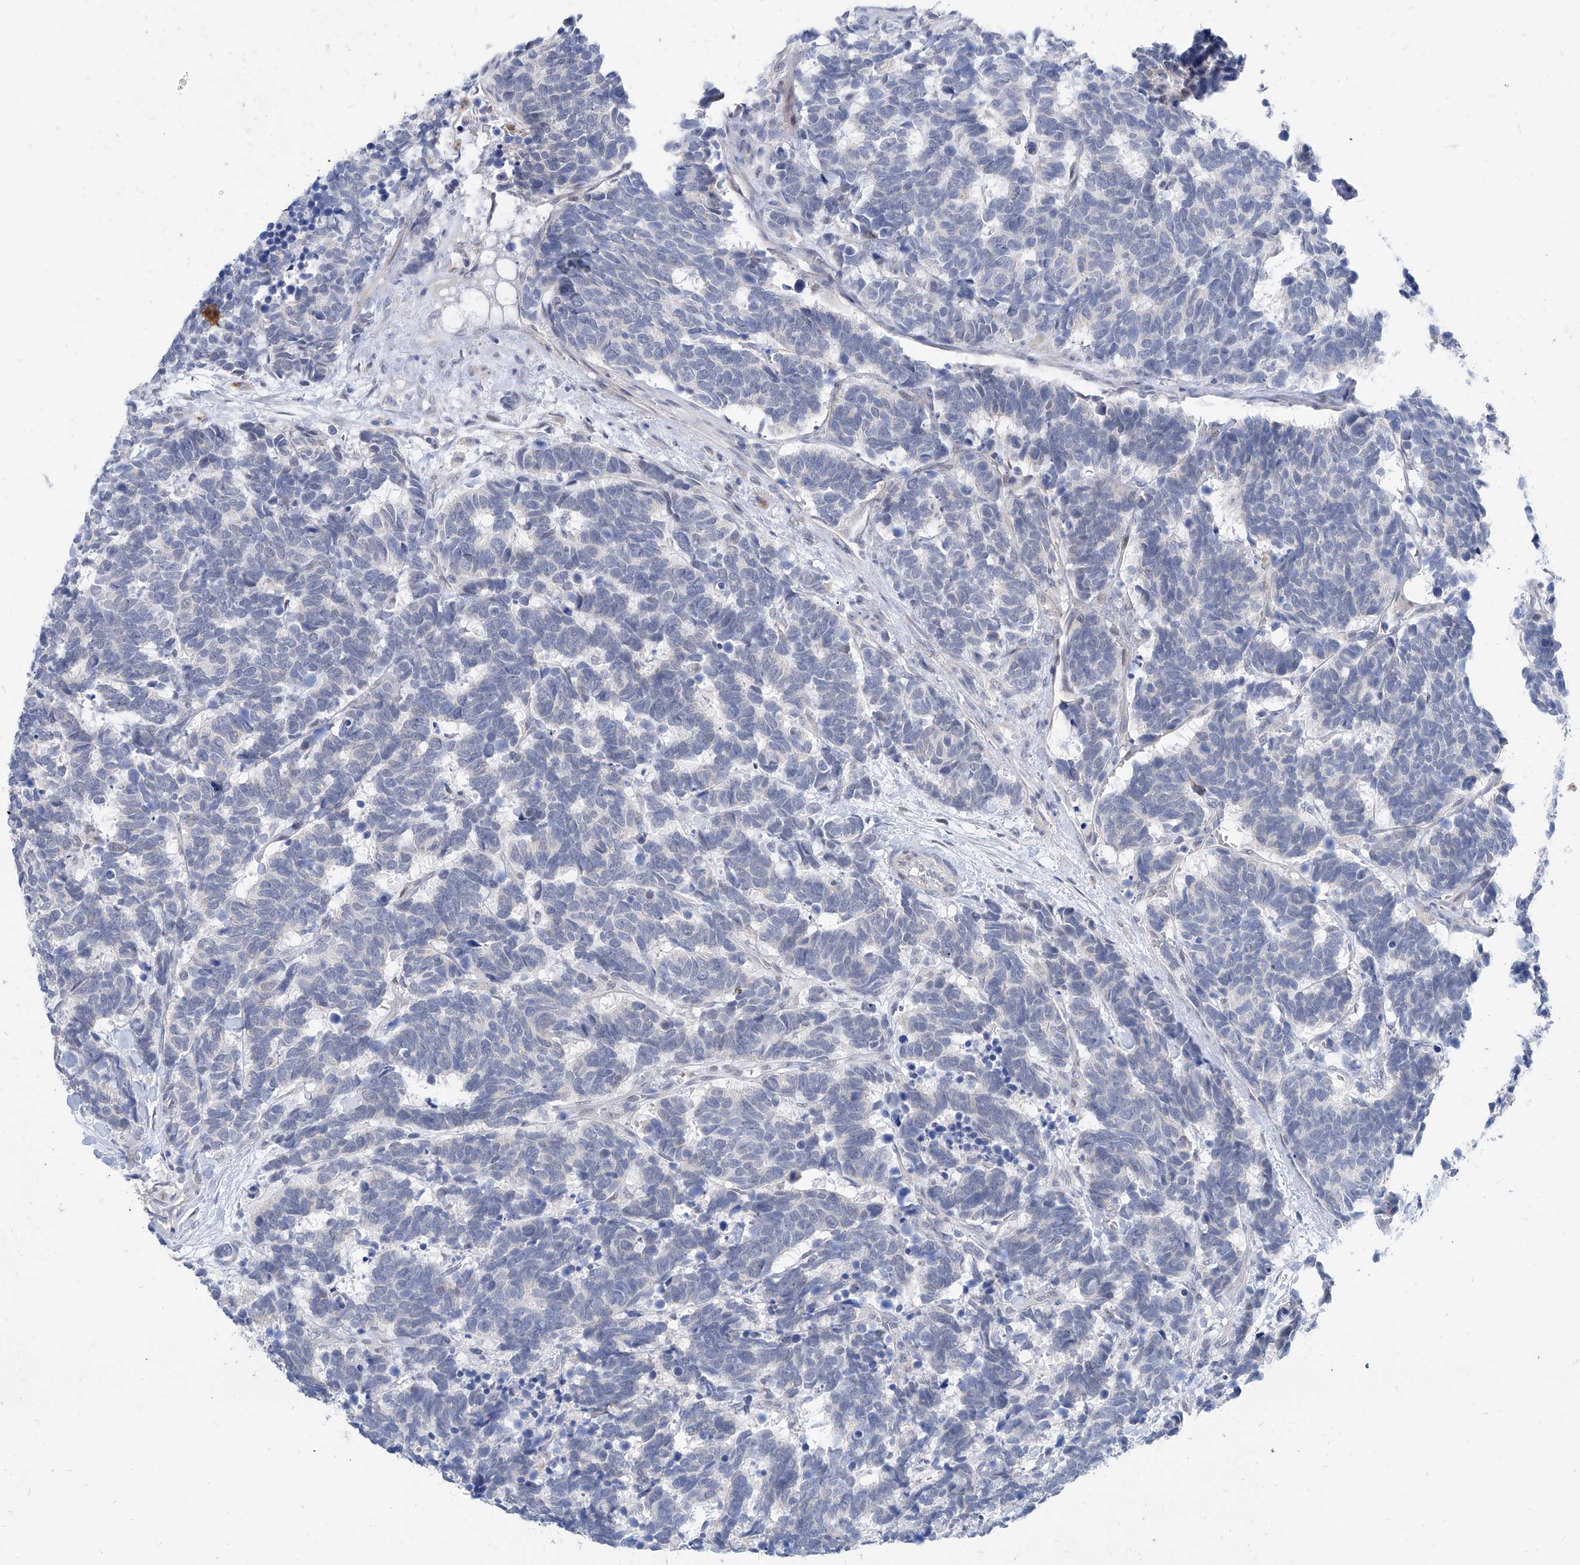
{"staining": {"intensity": "negative", "quantity": "none", "location": "none"}, "tissue": "carcinoid", "cell_type": "Tumor cells", "image_type": "cancer", "snomed": [{"axis": "morphology", "description": "Carcinoma, NOS"}, {"axis": "morphology", "description": "Carcinoid, malignant, NOS"}, {"axis": "topography", "description": "Urinary bladder"}], "caption": "This is an immunohistochemistry image of carcinoid. There is no expression in tumor cells.", "gene": "BPTF", "patient": {"sex": "male", "age": 57}}